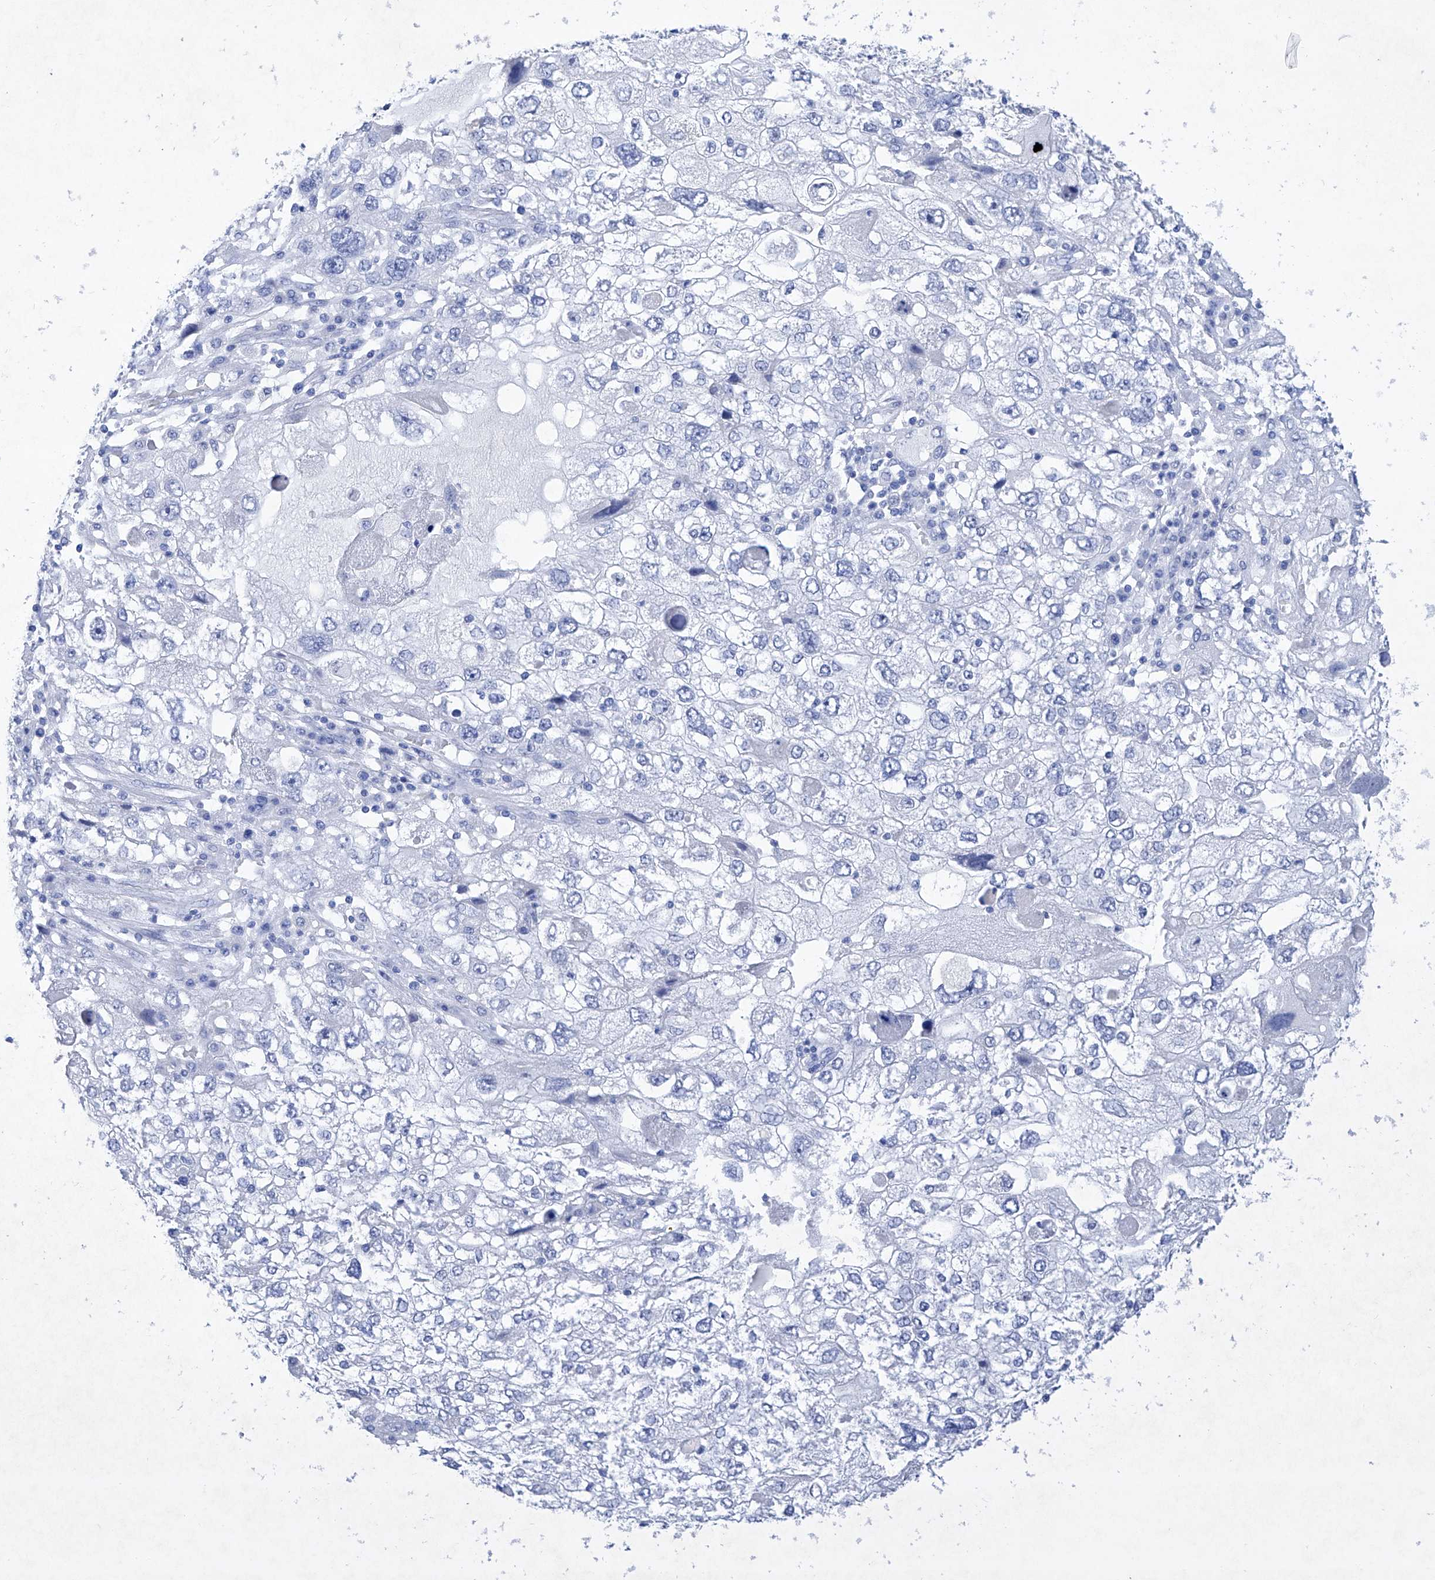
{"staining": {"intensity": "negative", "quantity": "none", "location": "none"}, "tissue": "endometrial cancer", "cell_type": "Tumor cells", "image_type": "cancer", "snomed": [{"axis": "morphology", "description": "Adenocarcinoma, NOS"}, {"axis": "topography", "description": "Endometrium"}], "caption": "This is an immunohistochemistry (IHC) histopathology image of endometrial adenocarcinoma. There is no expression in tumor cells.", "gene": "BARX2", "patient": {"sex": "female", "age": 49}}